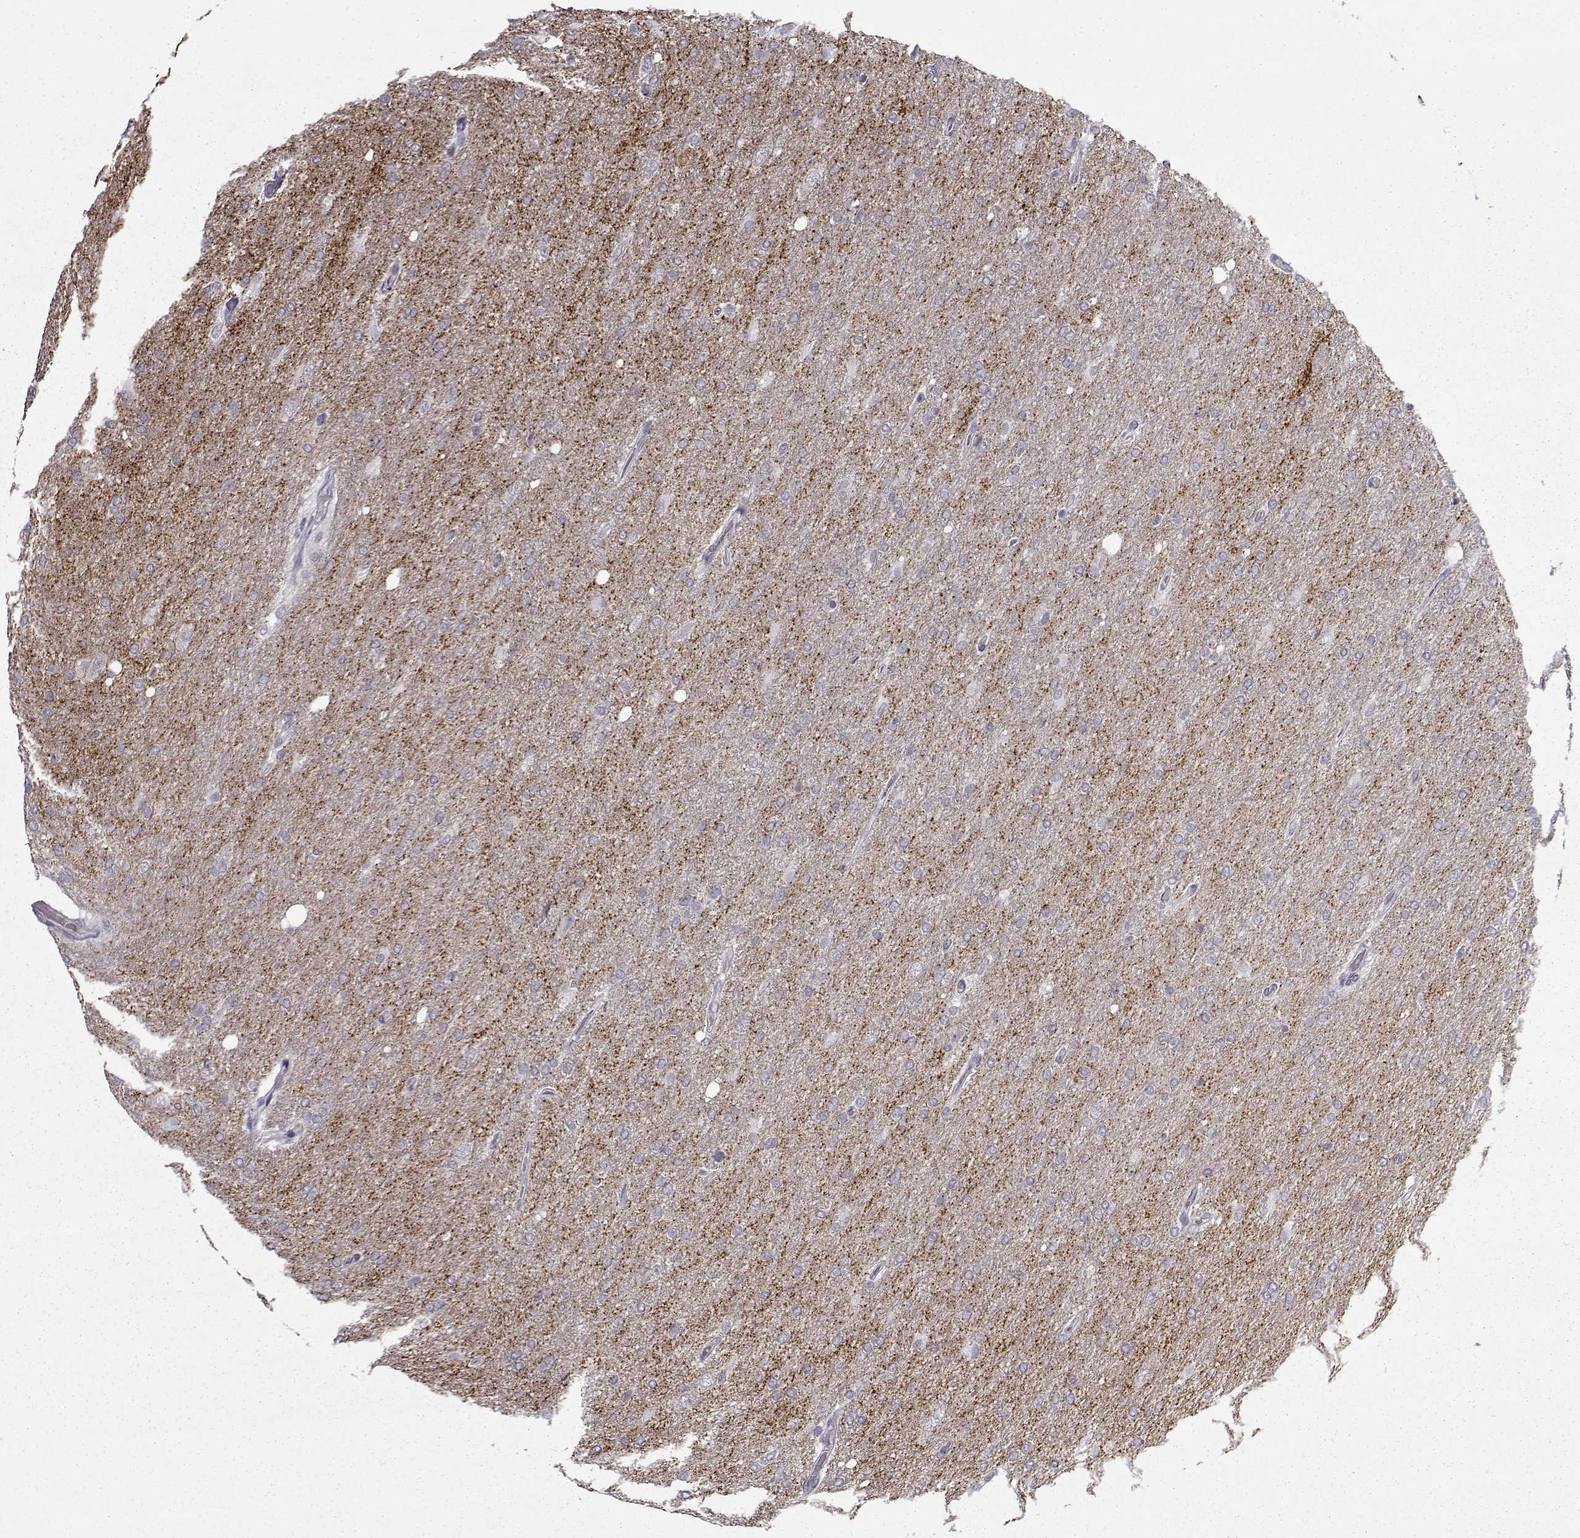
{"staining": {"intensity": "negative", "quantity": "none", "location": "none"}, "tissue": "glioma", "cell_type": "Tumor cells", "image_type": "cancer", "snomed": [{"axis": "morphology", "description": "Glioma, malignant, High grade"}, {"axis": "topography", "description": "Cerebral cortex"}], "caption": "There is no significant expression in tumor cells of glioma. (Brightfield microscopy of DAB immunohistochemistry at high magnification).", "gene": "SNCA", "patient": {"sex": "male", "age": 70}}